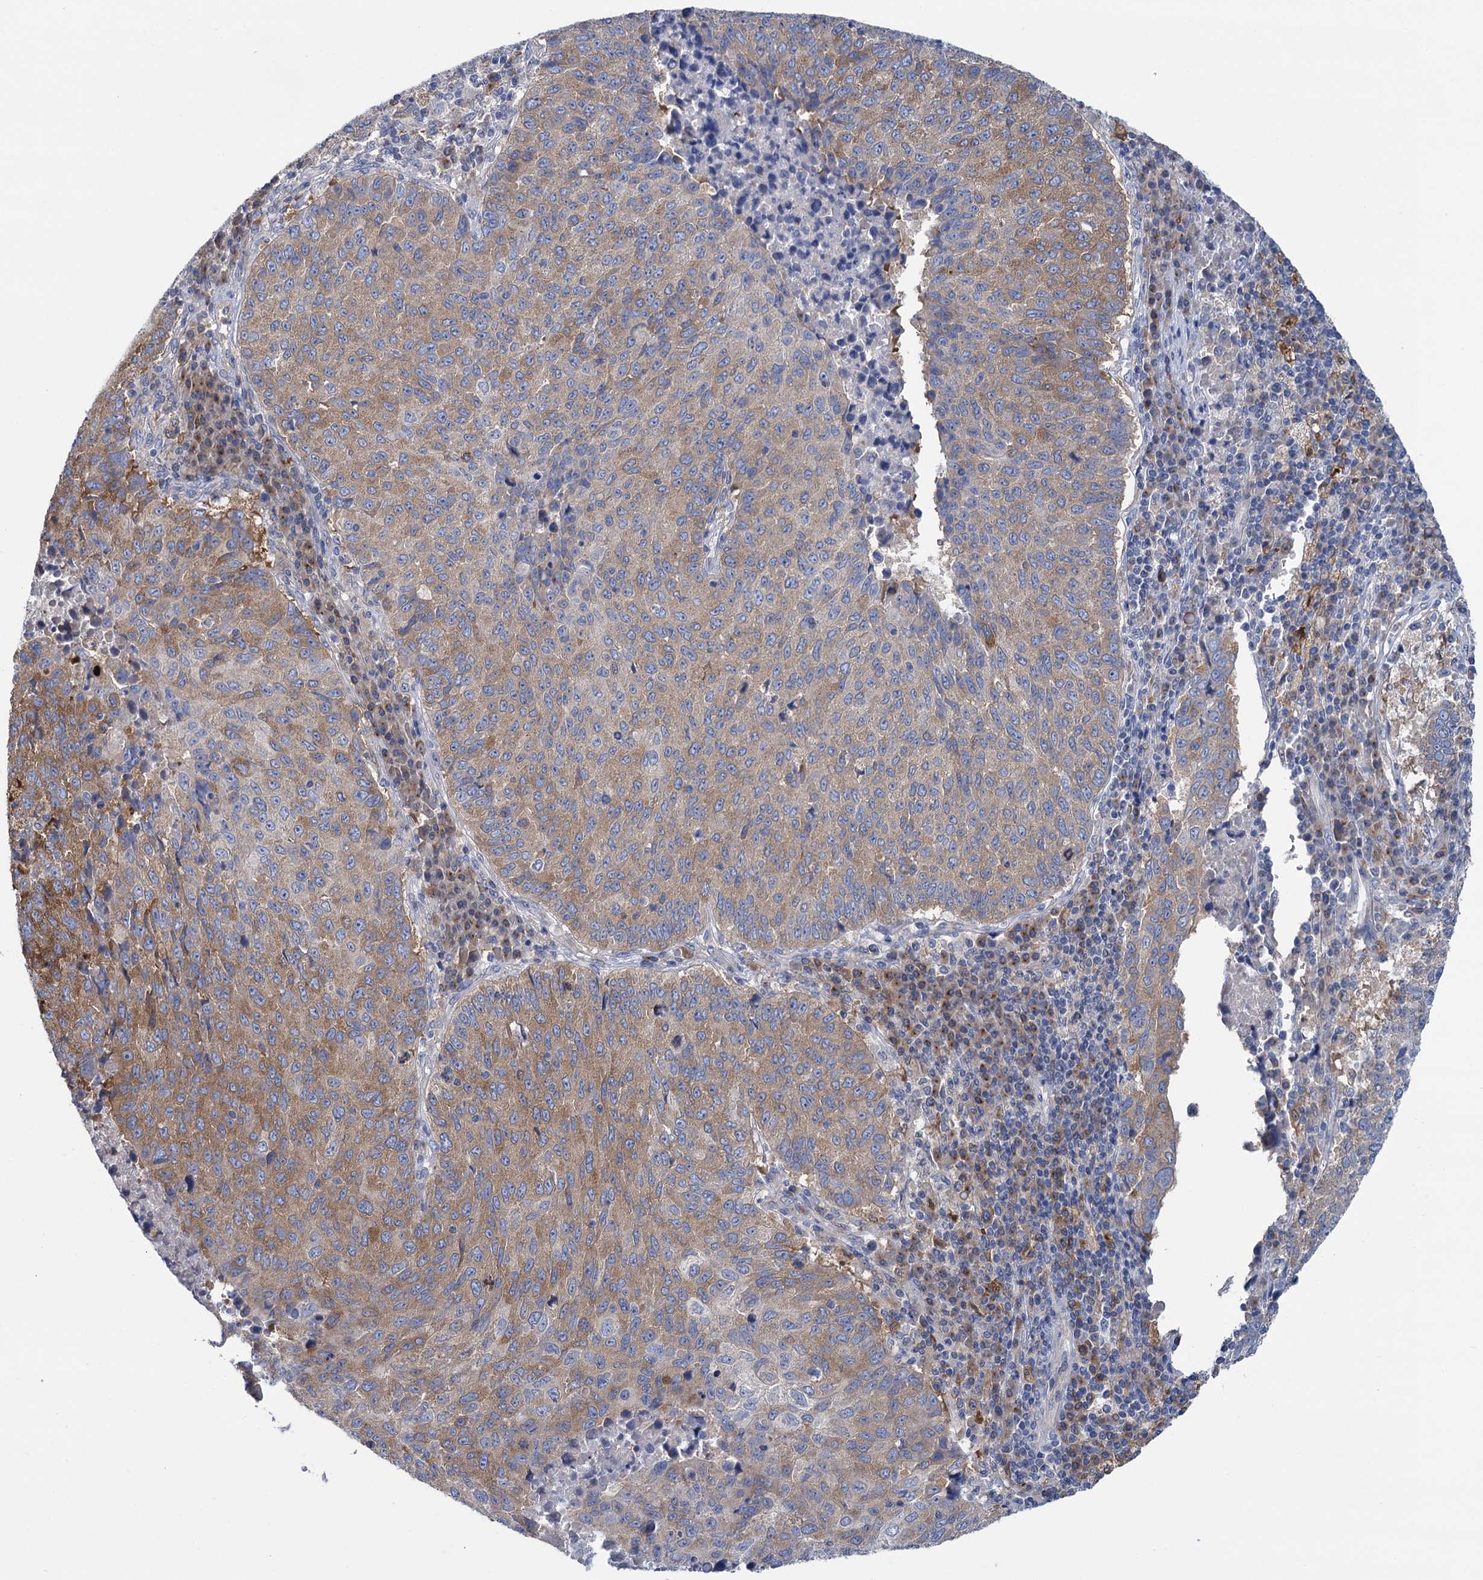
{"staining": {"intensity": "moderate", "quantity": "25%-75%", "location": "cytoplasmic/membranous"}, "tissue": "lung cancer", "cell_type": "Tumor cells", "image_type": "cancer", "snomed": [{"axis": "morphology", "description": "Squamous cell carcinoma, NOS"}, {"axis": "topography", "description": "Lung"}], "caption": "DAB (3,3'-diaminobenzidine) immunohistochemical staining of human squamous cell carcinoma (lung) exhibits moderate cytoplasmic/membranous protein expression in about 25%-75% of tumor cells. Ihc stains the protein in brown and the nuclei are stained blue.", "gene": "ZNRD2", "patient": {"sex": "male", "age": 73}}